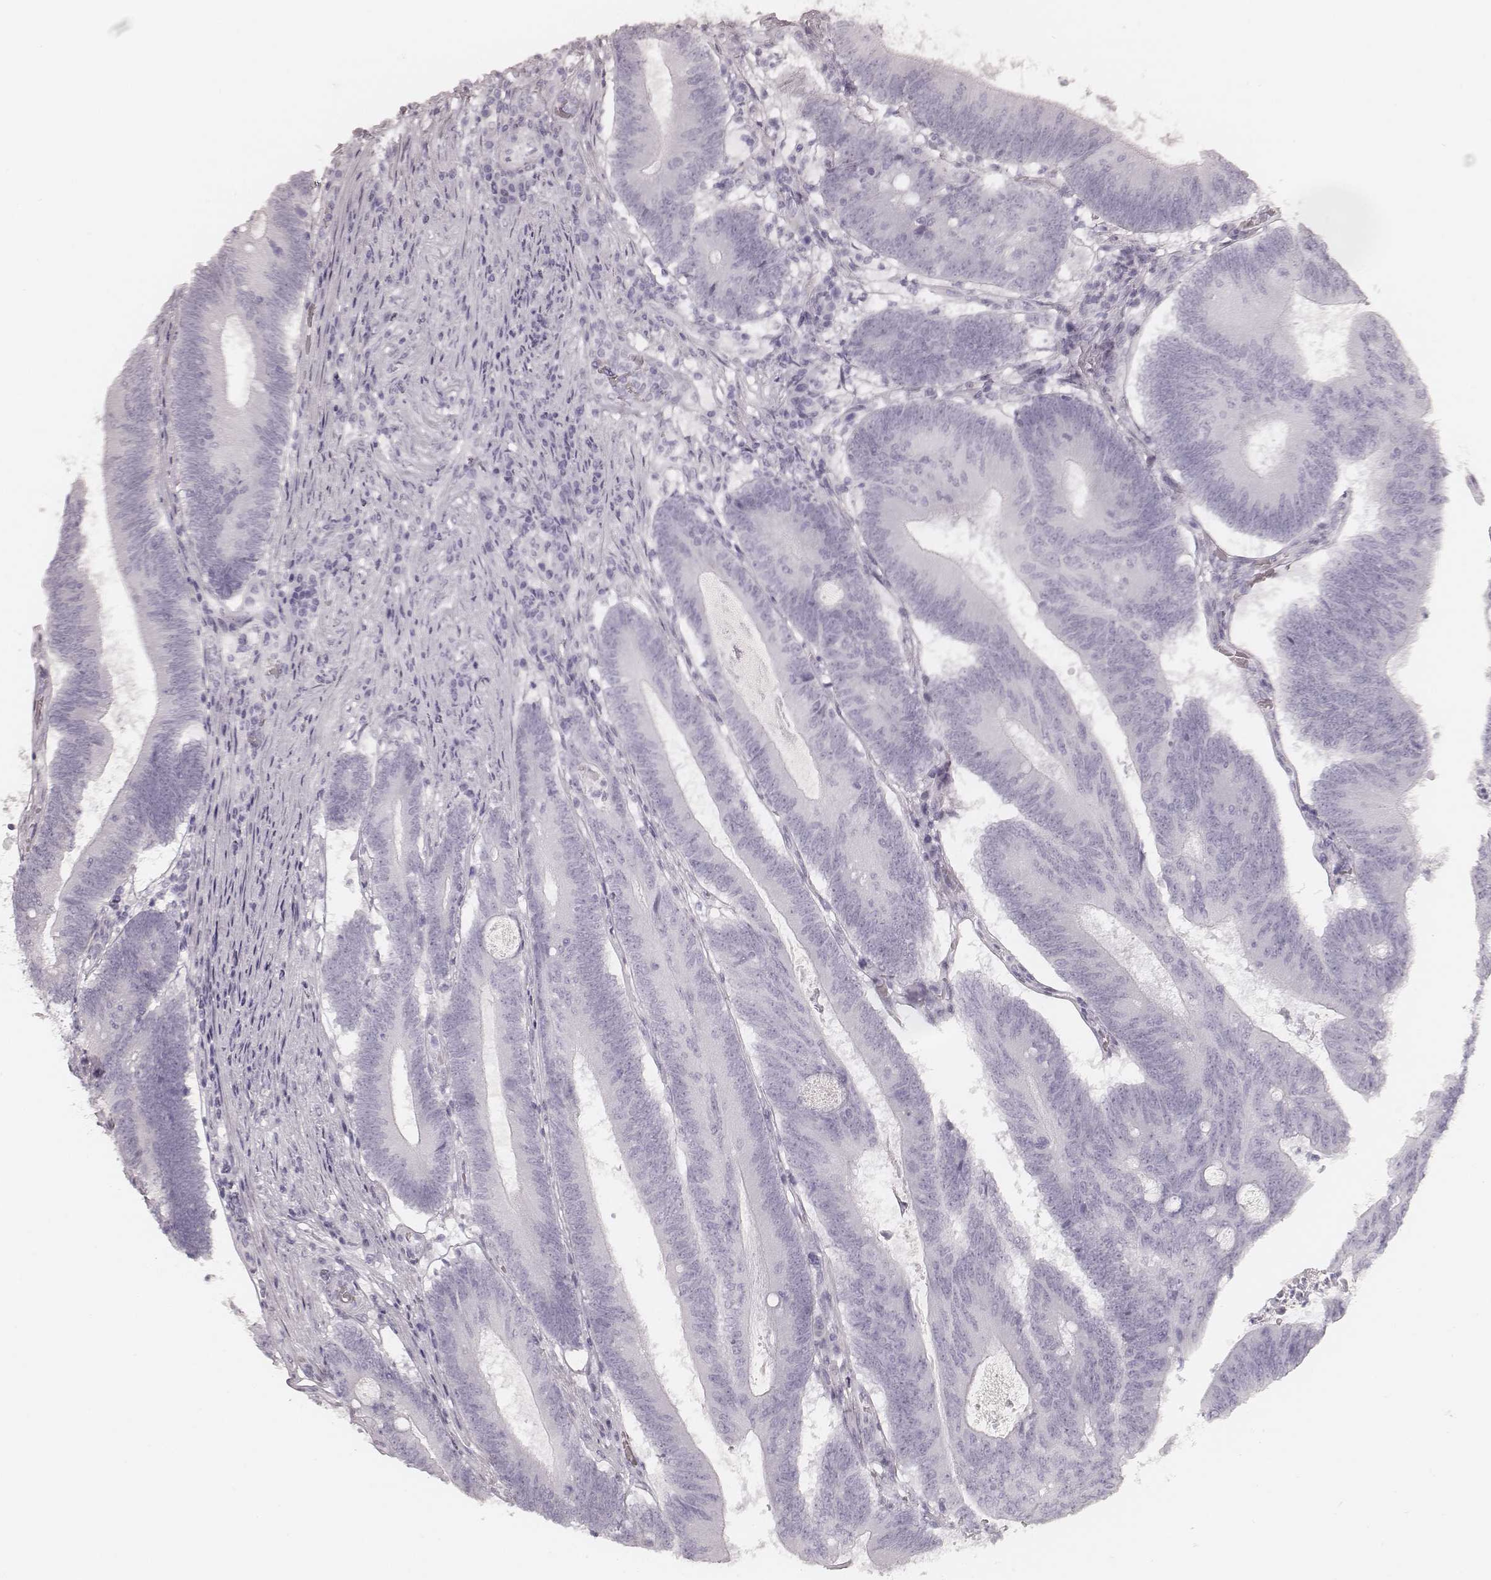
{"staining": {"intensity": "negative", "quantity": "none", "location": "none"}, "tissue": "colorectal cancer", "cell_type": "Tumor cells", "image_type": "cancer", "snomed": [{"axis": "morphology", "description": "Adenocarcinoma, NOS"}, {"axis": "topography", "description": "Colon"}], "caption": "Tumor cells are negative for protein expression in human adenocarcinoma (colorectal).", "gene": "KRT82", "patient": {"sex": "female", "age": 70}}